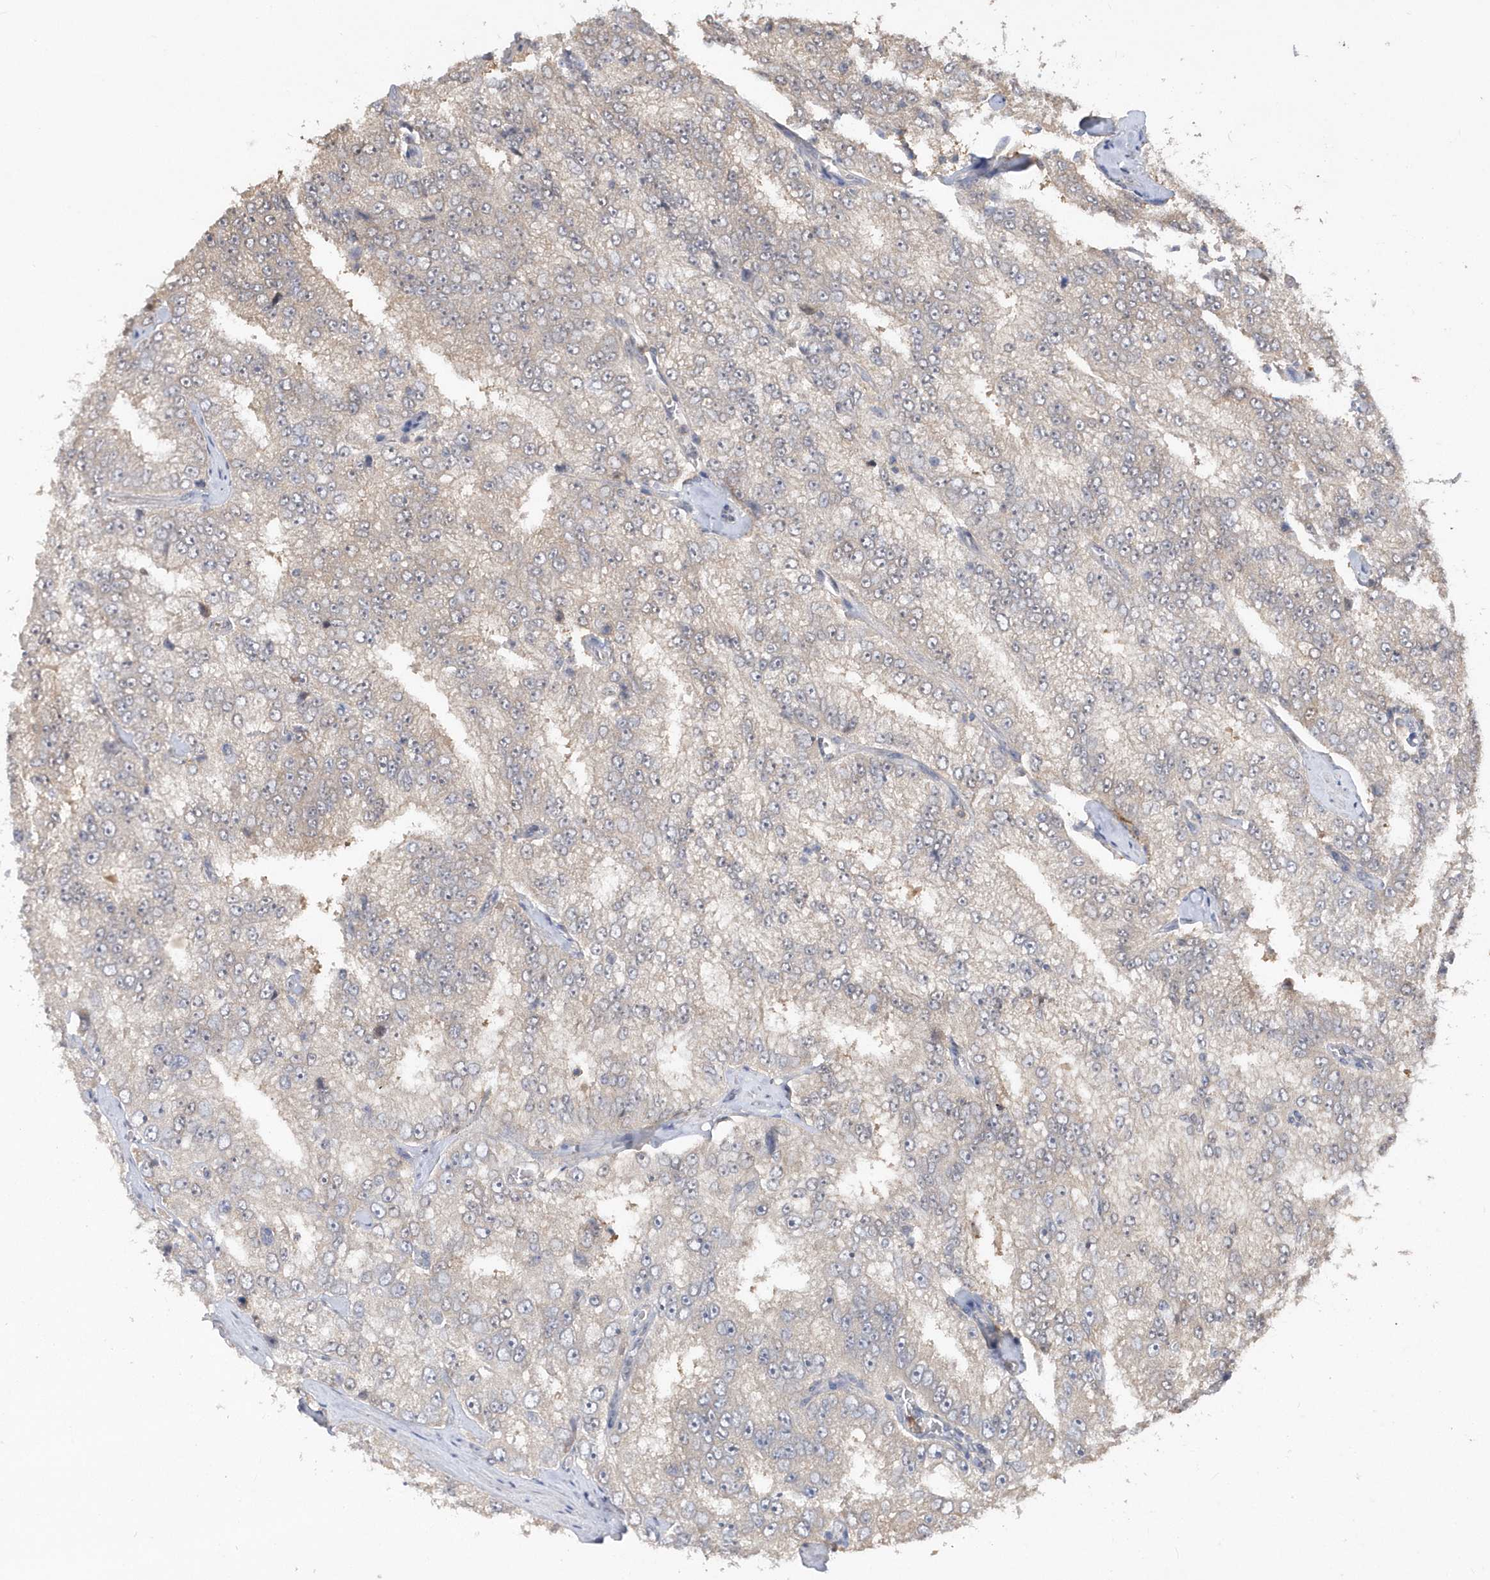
{"staining": {"intensity": "negative", "quantity": "none", "location": "none"}, "tissue": "prostate cancer", "cell_type": "Tumor cells", "image_type": "cancer", "snomed": [{"axis": "morphology", "description": "Adenocarcinoma, High grade"}, {"axis": "topography", "description": "Prostate"}], "caption": "The photomicrograph reveals no staining of tumor cells in prostate high-grade adenocarcinoma.", "gene": "RPE", "patient": {"sex": "male", "age": 58}}